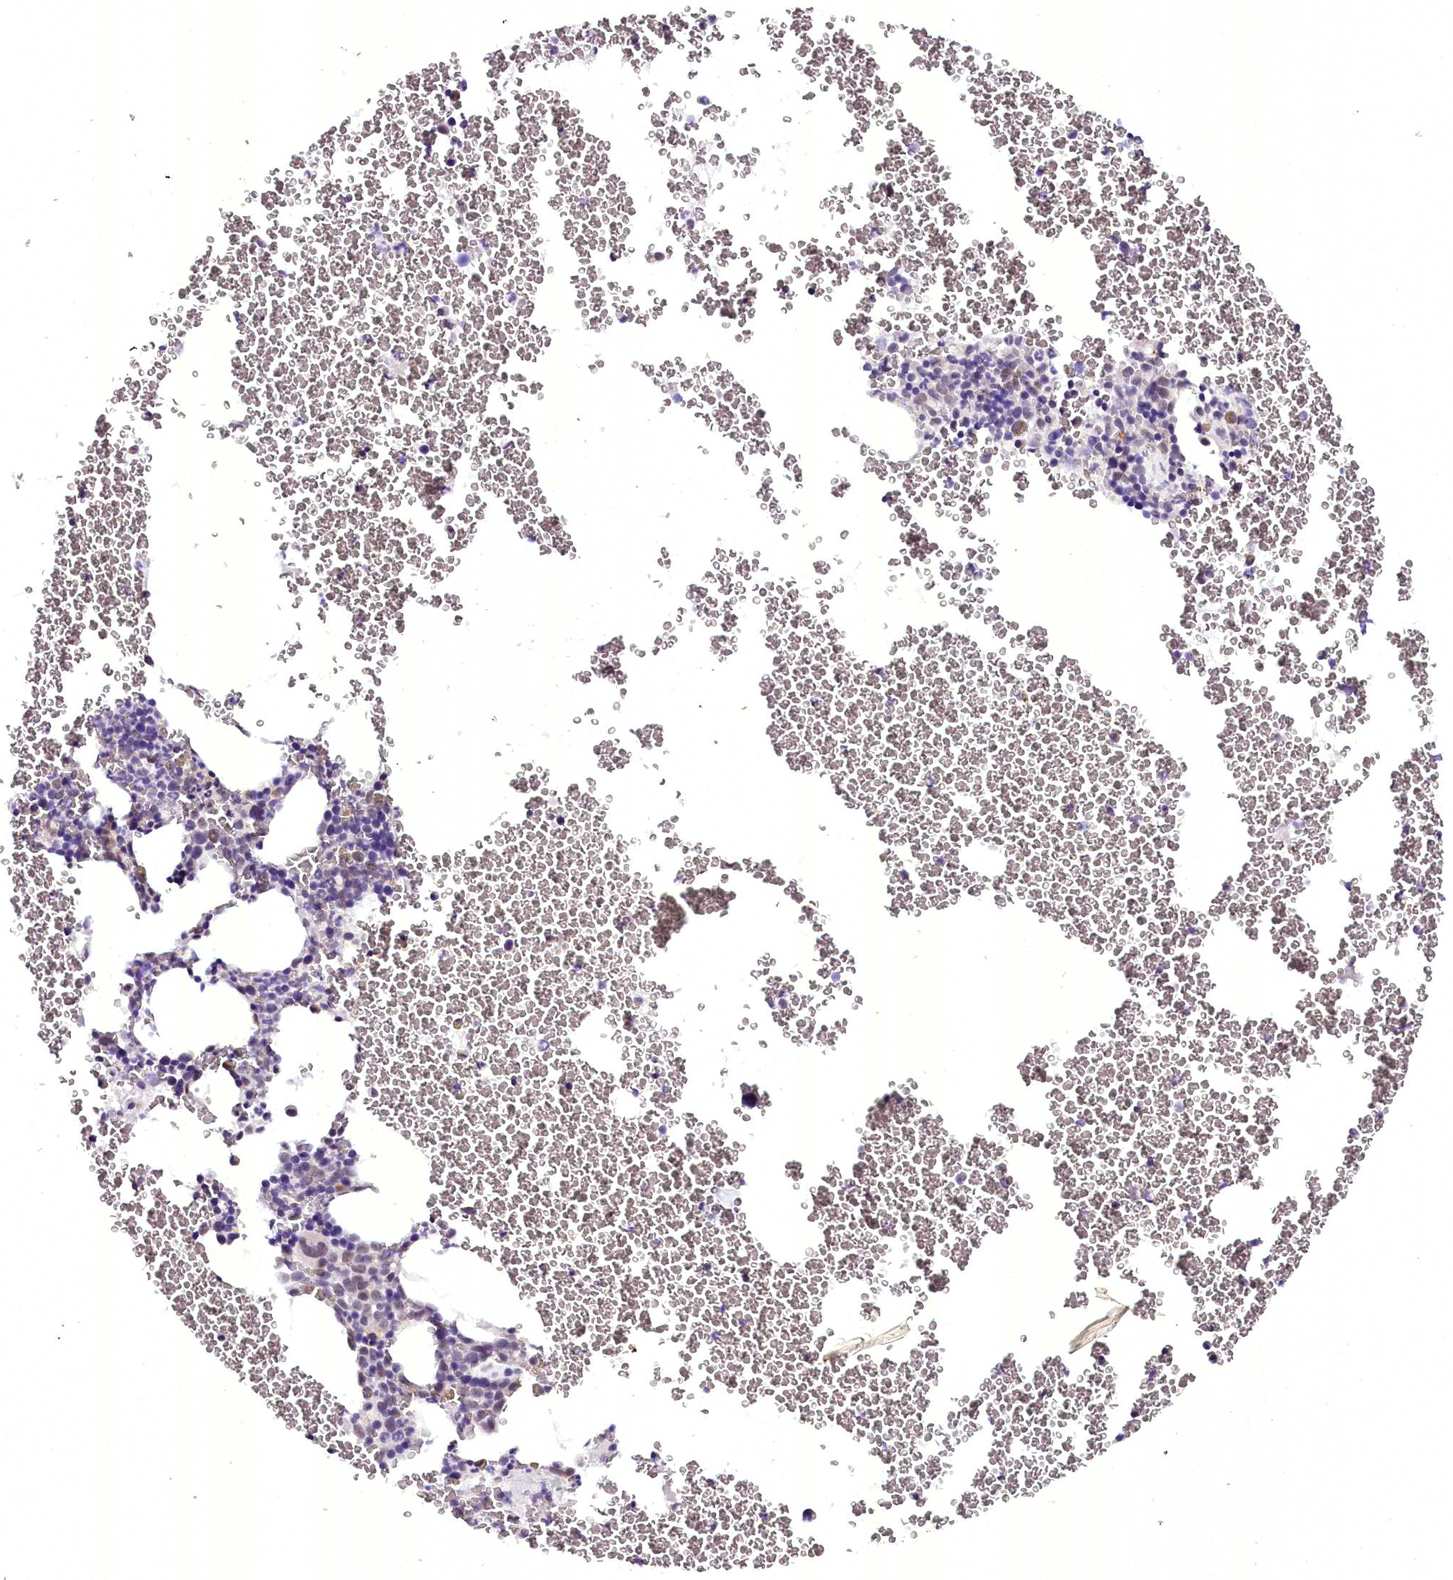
{"staining": {"intensity": "moderate", "quantity": "<25%", "location": "nuclear"}, "tissue": "bone marrow", "cell_type": "Hematopoietic cells", "image_type": "normal", "snomed": [{"axis": "morphology", "description": "Normal tissue, NOS"}, {"axis": "topography", "description": "Bone marrow"}], "caption": "Moderate nuclear positivity for a protein is appreciated in about <25% of hematopoietic cells of normal bone marrow using immunohistochemistry (IHC).", "gene": "NCBP1", "patient": {"sex": "male", "age": 75}}